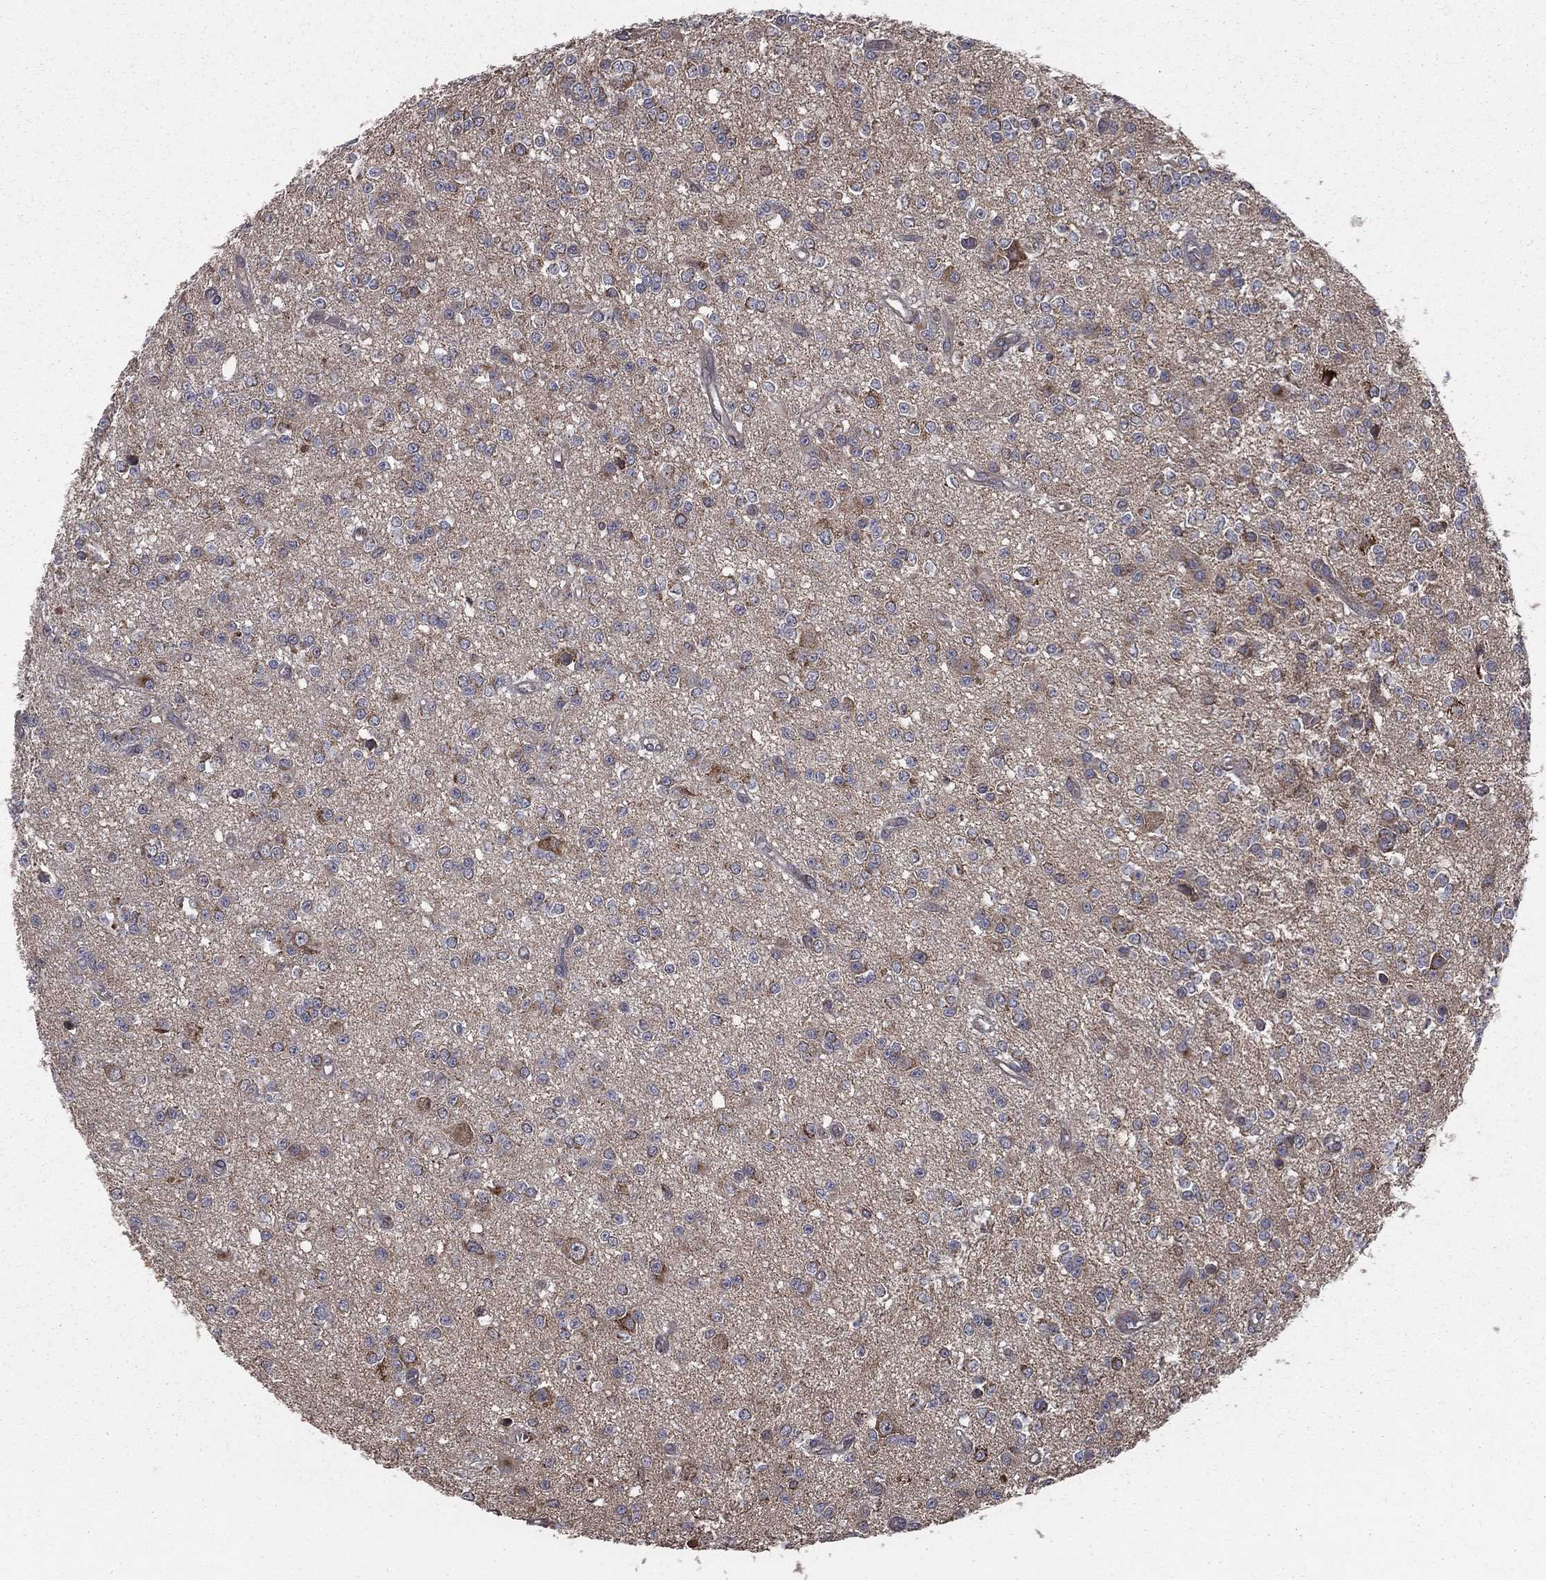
{"staining": {"intensity": "moderate", "quantity": "<25%", "location": "cytoplasmic/membranous"}, "tissue": "glioma", "cell_type": "Tumor cells", "image_type": "cancer", "snomed": [{"axis": "morphology", "description": "Glioma, malignant, Low grade"}, {"axis": "topography", "description": "Brain"}], "caption": "There is low levels of moderate cytoplasmic/membranous expression in tumor cells of glioma, as demonstrated by immunohistochemical staining (brown color).", "gene": "OLFML1", "patient": {"sex": "female", "age": 45}}